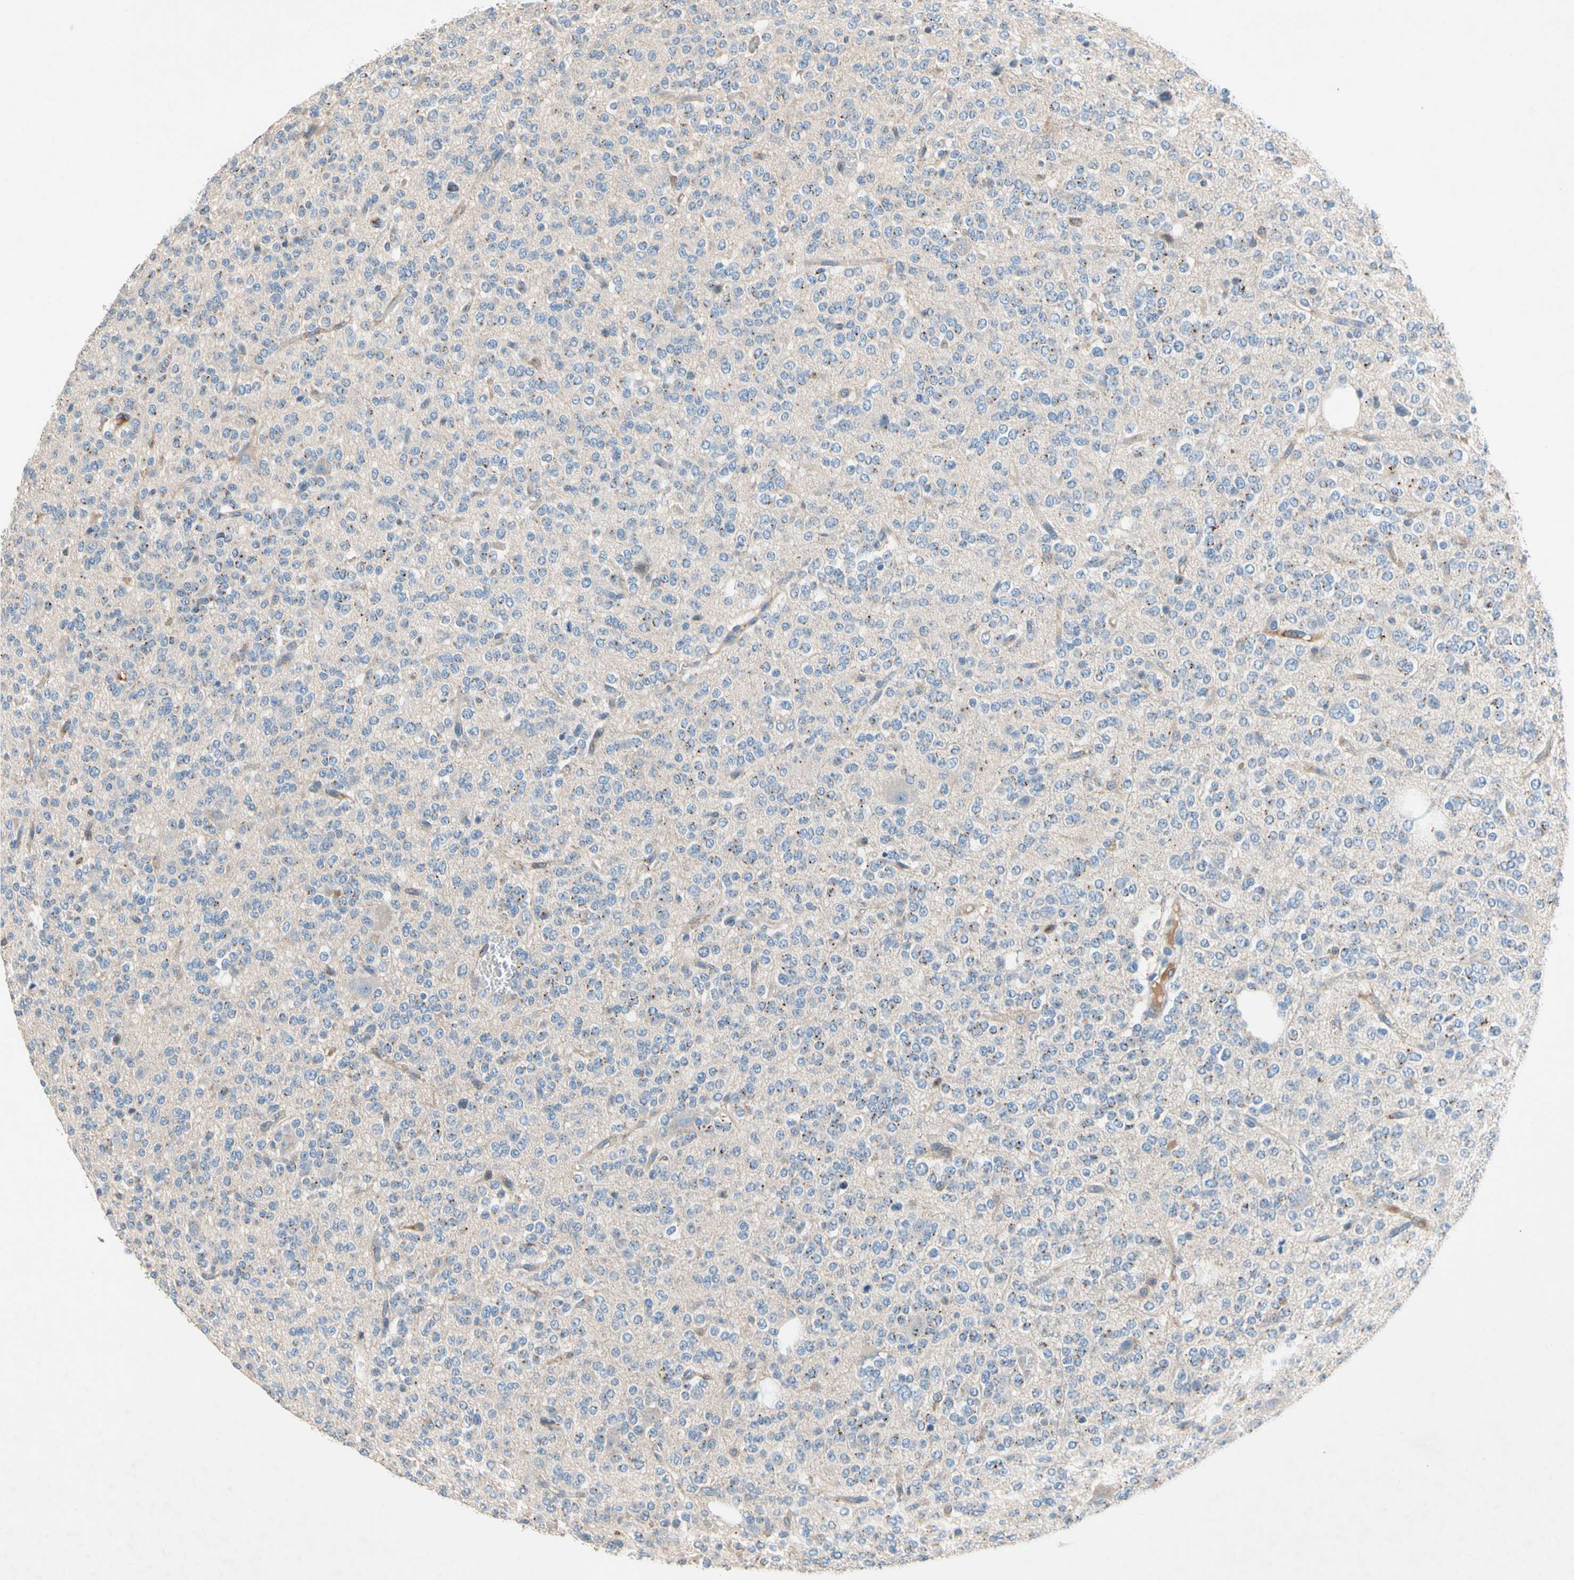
{"staining": {"intensity": "strong", "quantity": "<25%", "location": "cytoplasmic/membranous"}, "tissue": "glioma", "cell_type": "Tumor cells", "image_type": "cancer", "snomed": [{"axis": "morphology", "description": "Glioma, malignant, Low grade"}, {"axis": "topography", "description": "Brain"}], "caption": "Immunohistochemistry (IHC) of glioma exhibits medium levels of strong cytoplasmic/membranous positivity in about <25% of tumor cells.", "gene": "NDFIP2", "patient": {"sex": "male", "age": 38}}